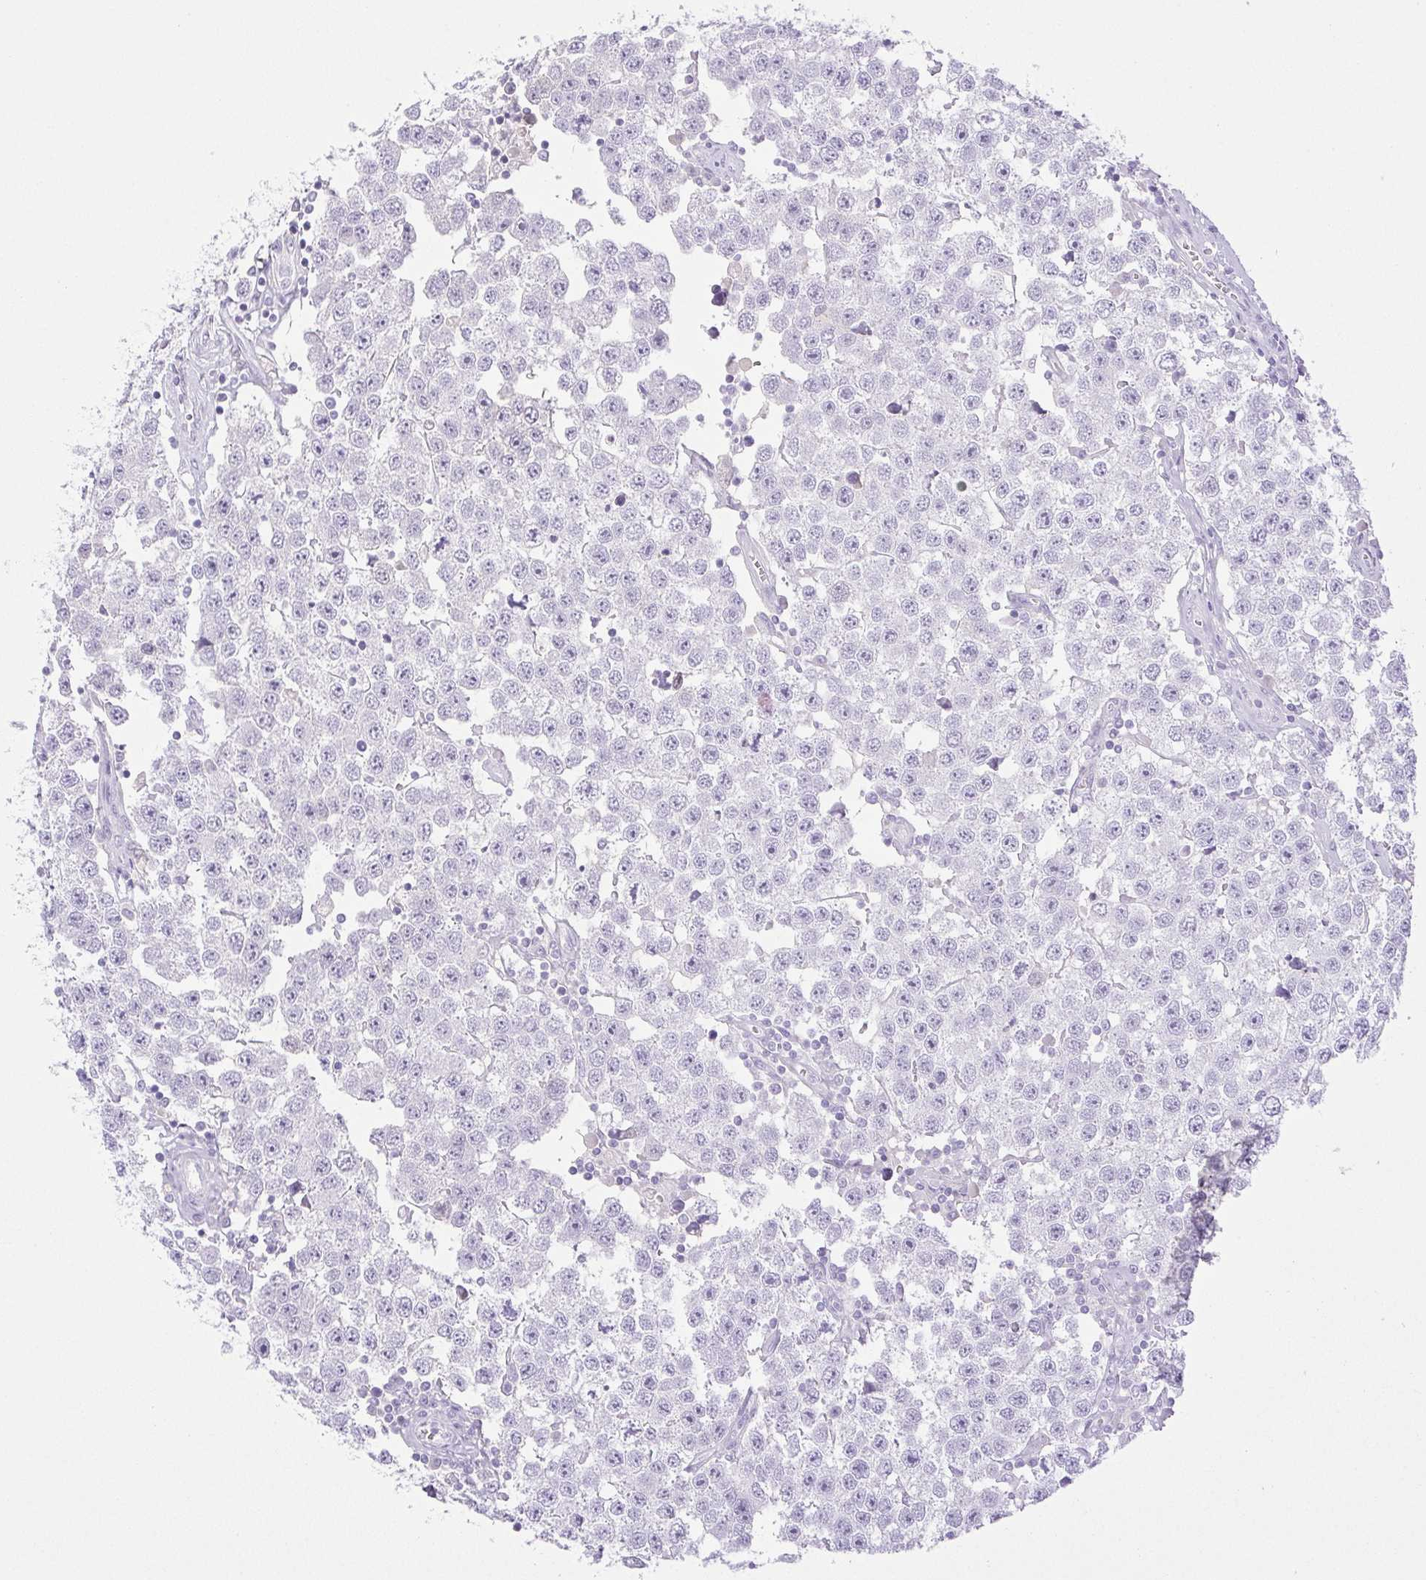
{"staining": {"intensity": "negative", "quantity": "none", "location": "none"}, "tissue": "testis cancer", "cell_type": "Tumor cells", "image_type": "cancer", "snomed": [{"axis": "morphology", "description": "Seminoma, NOS"}, {"axis": "topography", "description": "Testis"}], "caption": "This is an immunohistochemistry micrograph of human seminoma (testis). There is no expression in tumor cells.", "gene": "PAPPA2", "patient": {"sex": "male", "age": 34}}